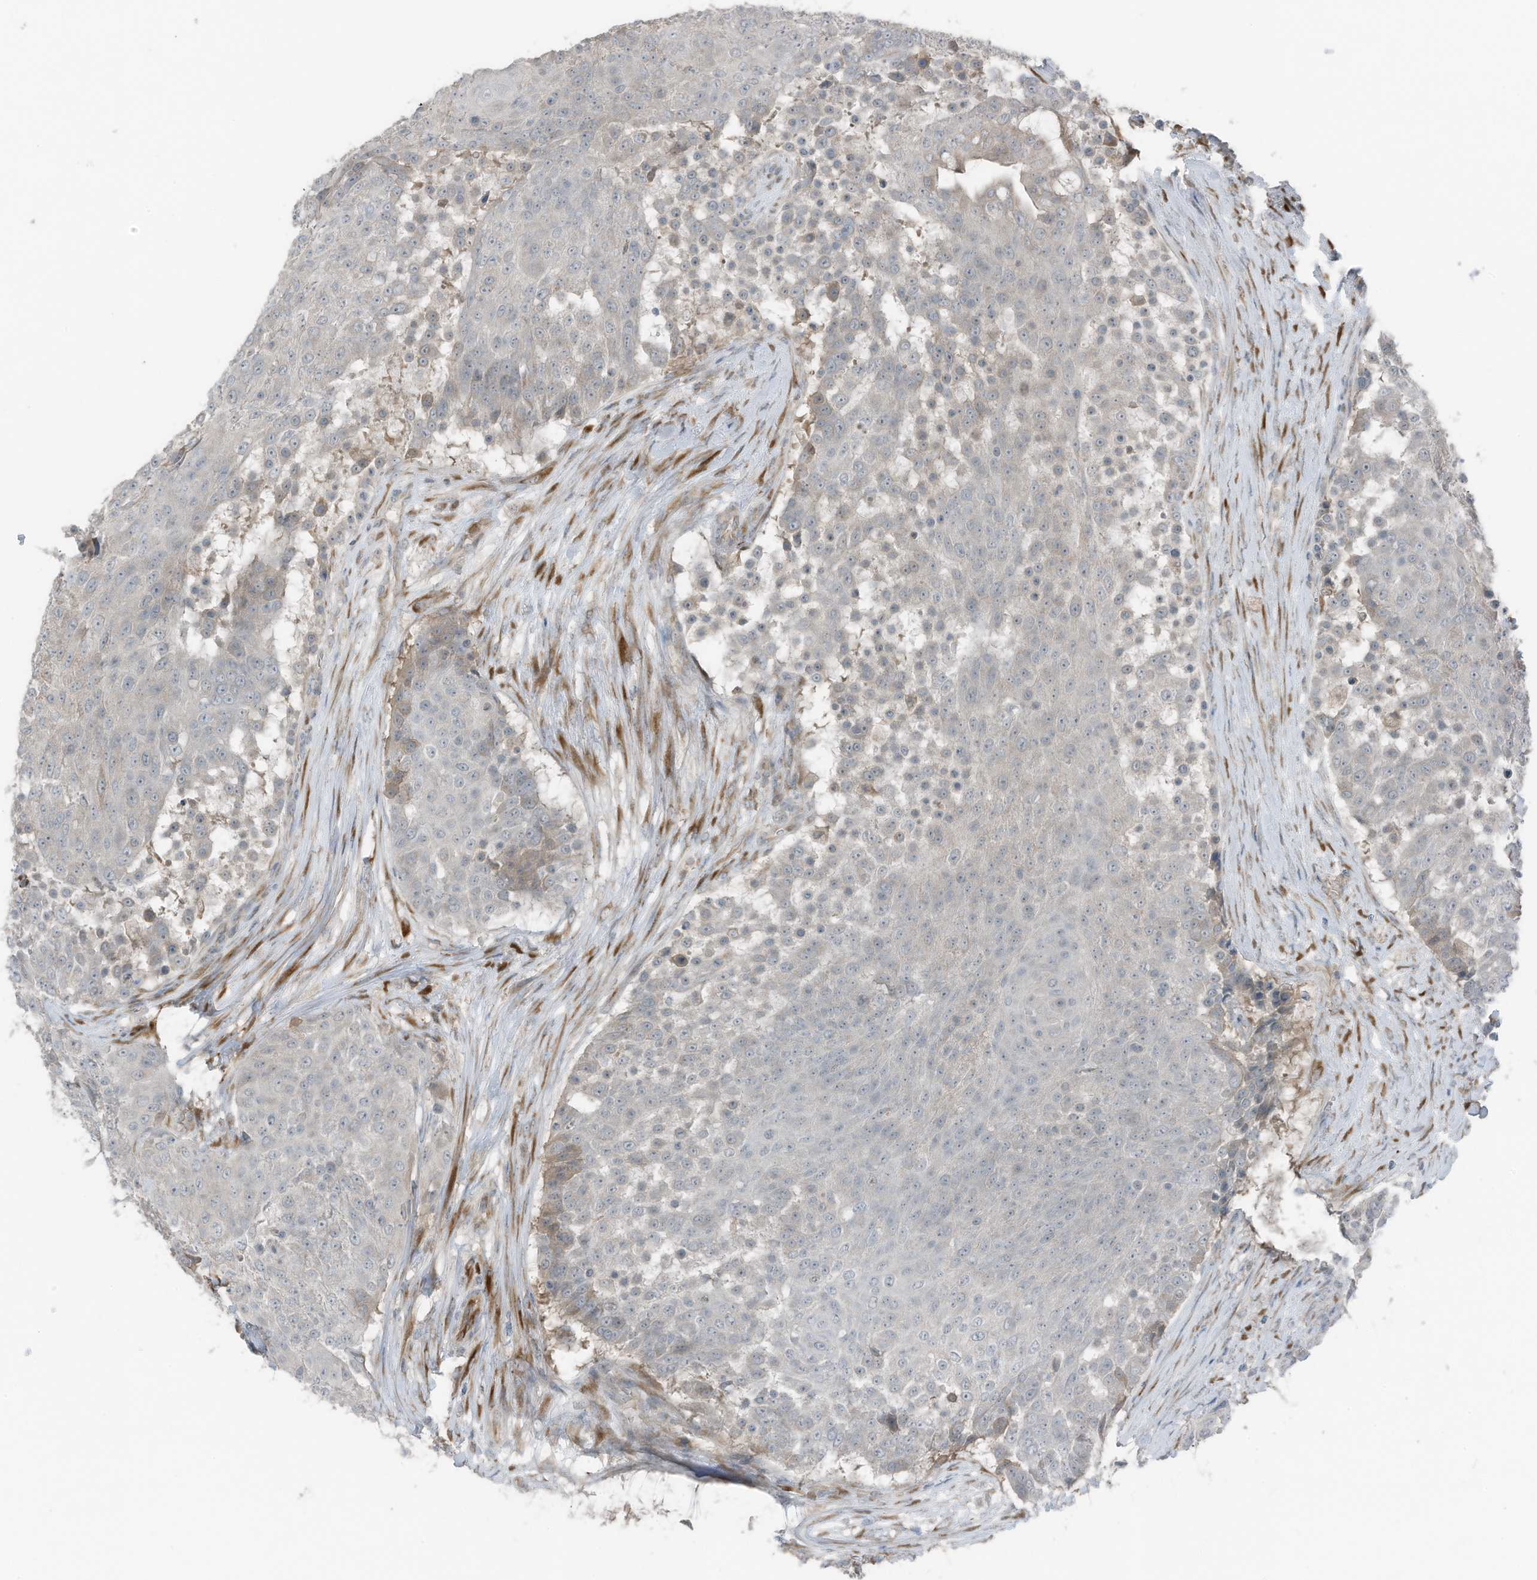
{"staining": {"intensity": "negative", "quantity": "none", "location": "none"}, "tissue": "urothelial cancer", "cell_type": "Tumor cells", "image_type": "cancer", "snomed": [{"axis": "morphology", "description": "Urothelial carcinoma, High grade"}, {"axis": "topography", "description": "Urinary bladder"}], "caption": "Tumor cells are negative for brown protein staining in urothelial carcinoma (high-grade).", "gene": "ARHGEF33", "patient": {"sex": "female", "age": 63}}